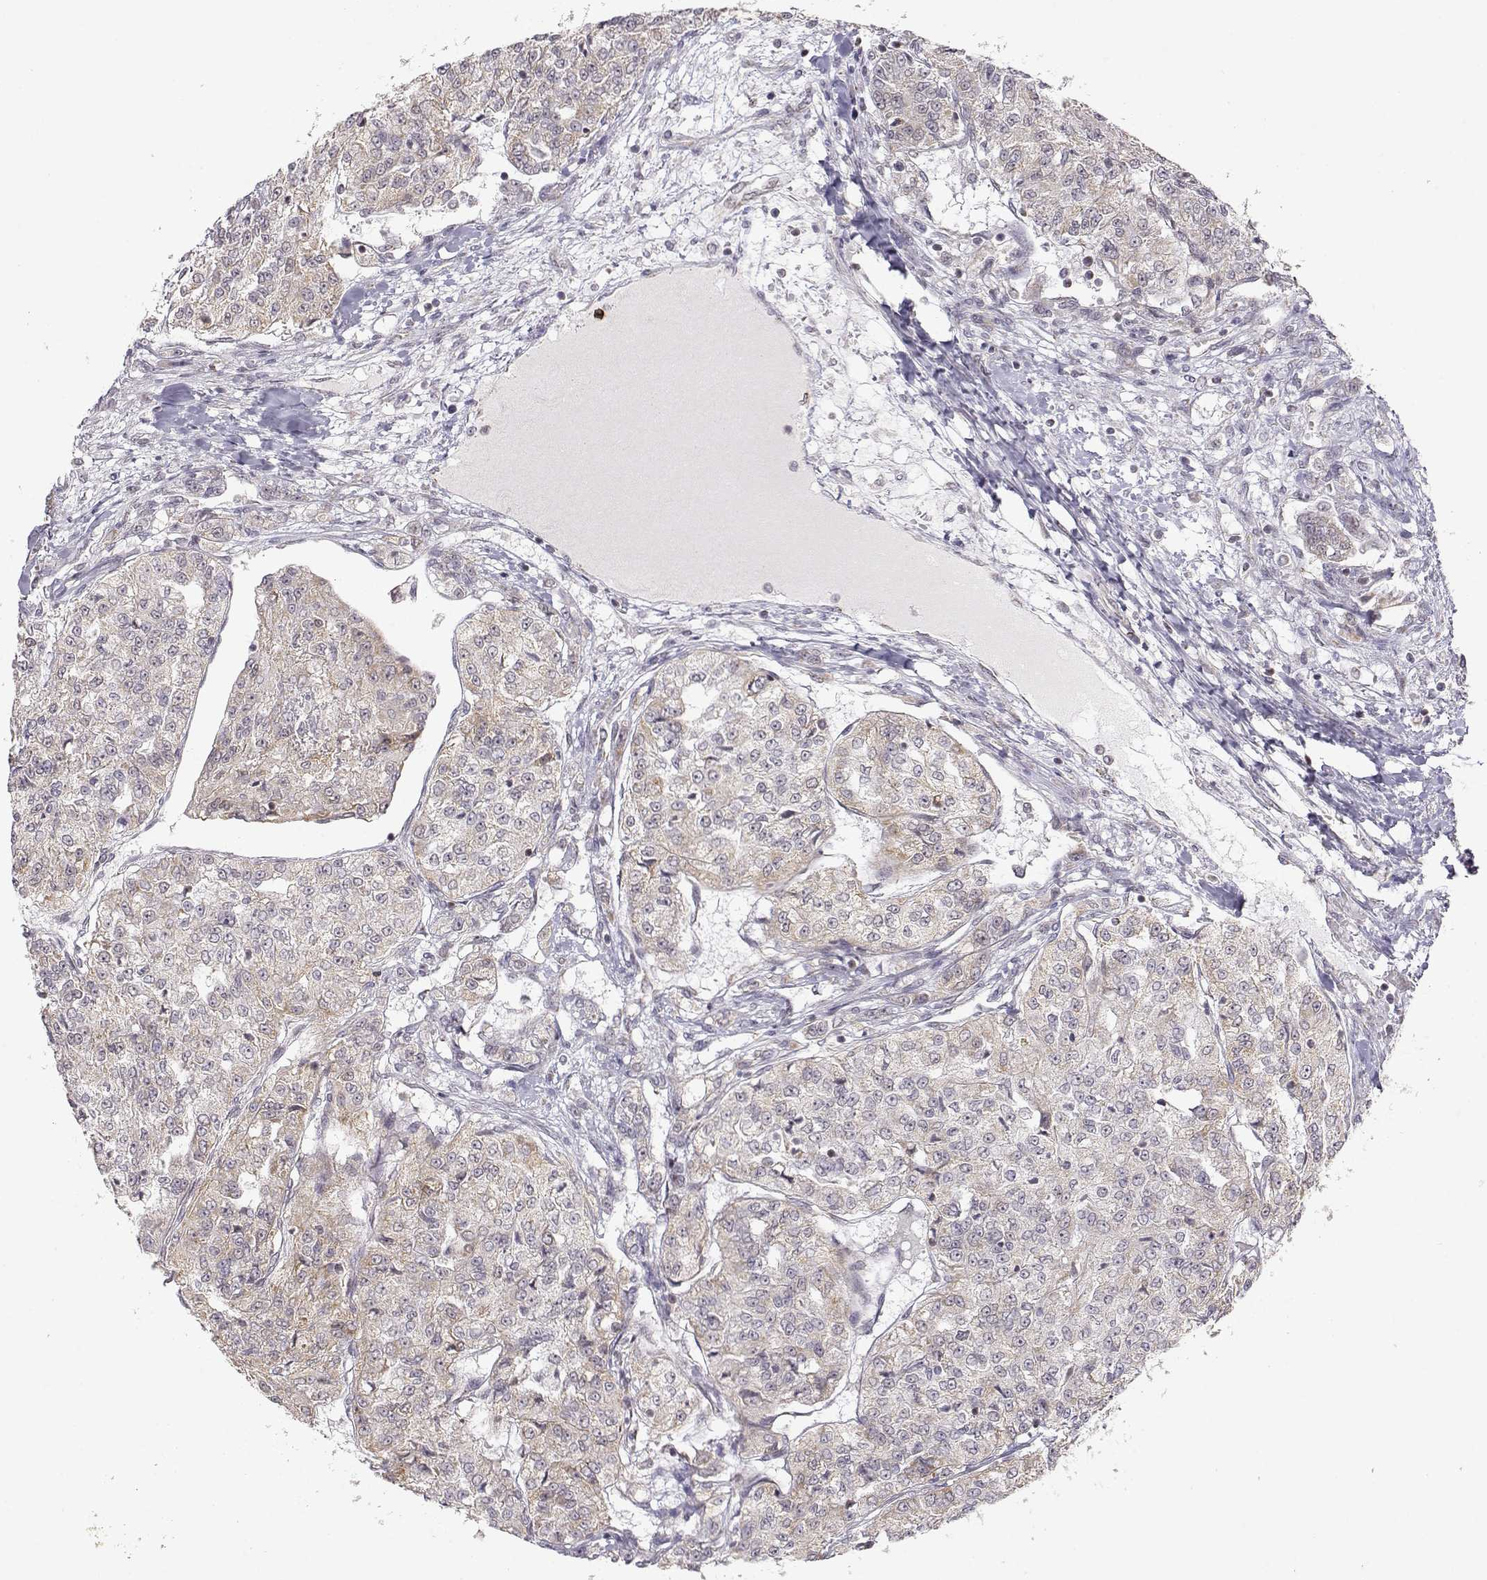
{"staining": {"intensity": "weak", "quantity": ">75%", "location": "cytoplasmic/membranous"}, "tissue": "renal cancer", "cell_type": "Tumor cells", "image_type": "cancer", "snomed": [{"axis": "morphology", "description": "Adenocarcinoma, NOS"}, {"axis": "topography", "description": "Kidney"}], "caption": "Adenocarcinoma (renal) stained with a protein marker shows weak staining in tumor cells.", "gene": "EXOG", "patient": {"sex": "female", "age": 63}}